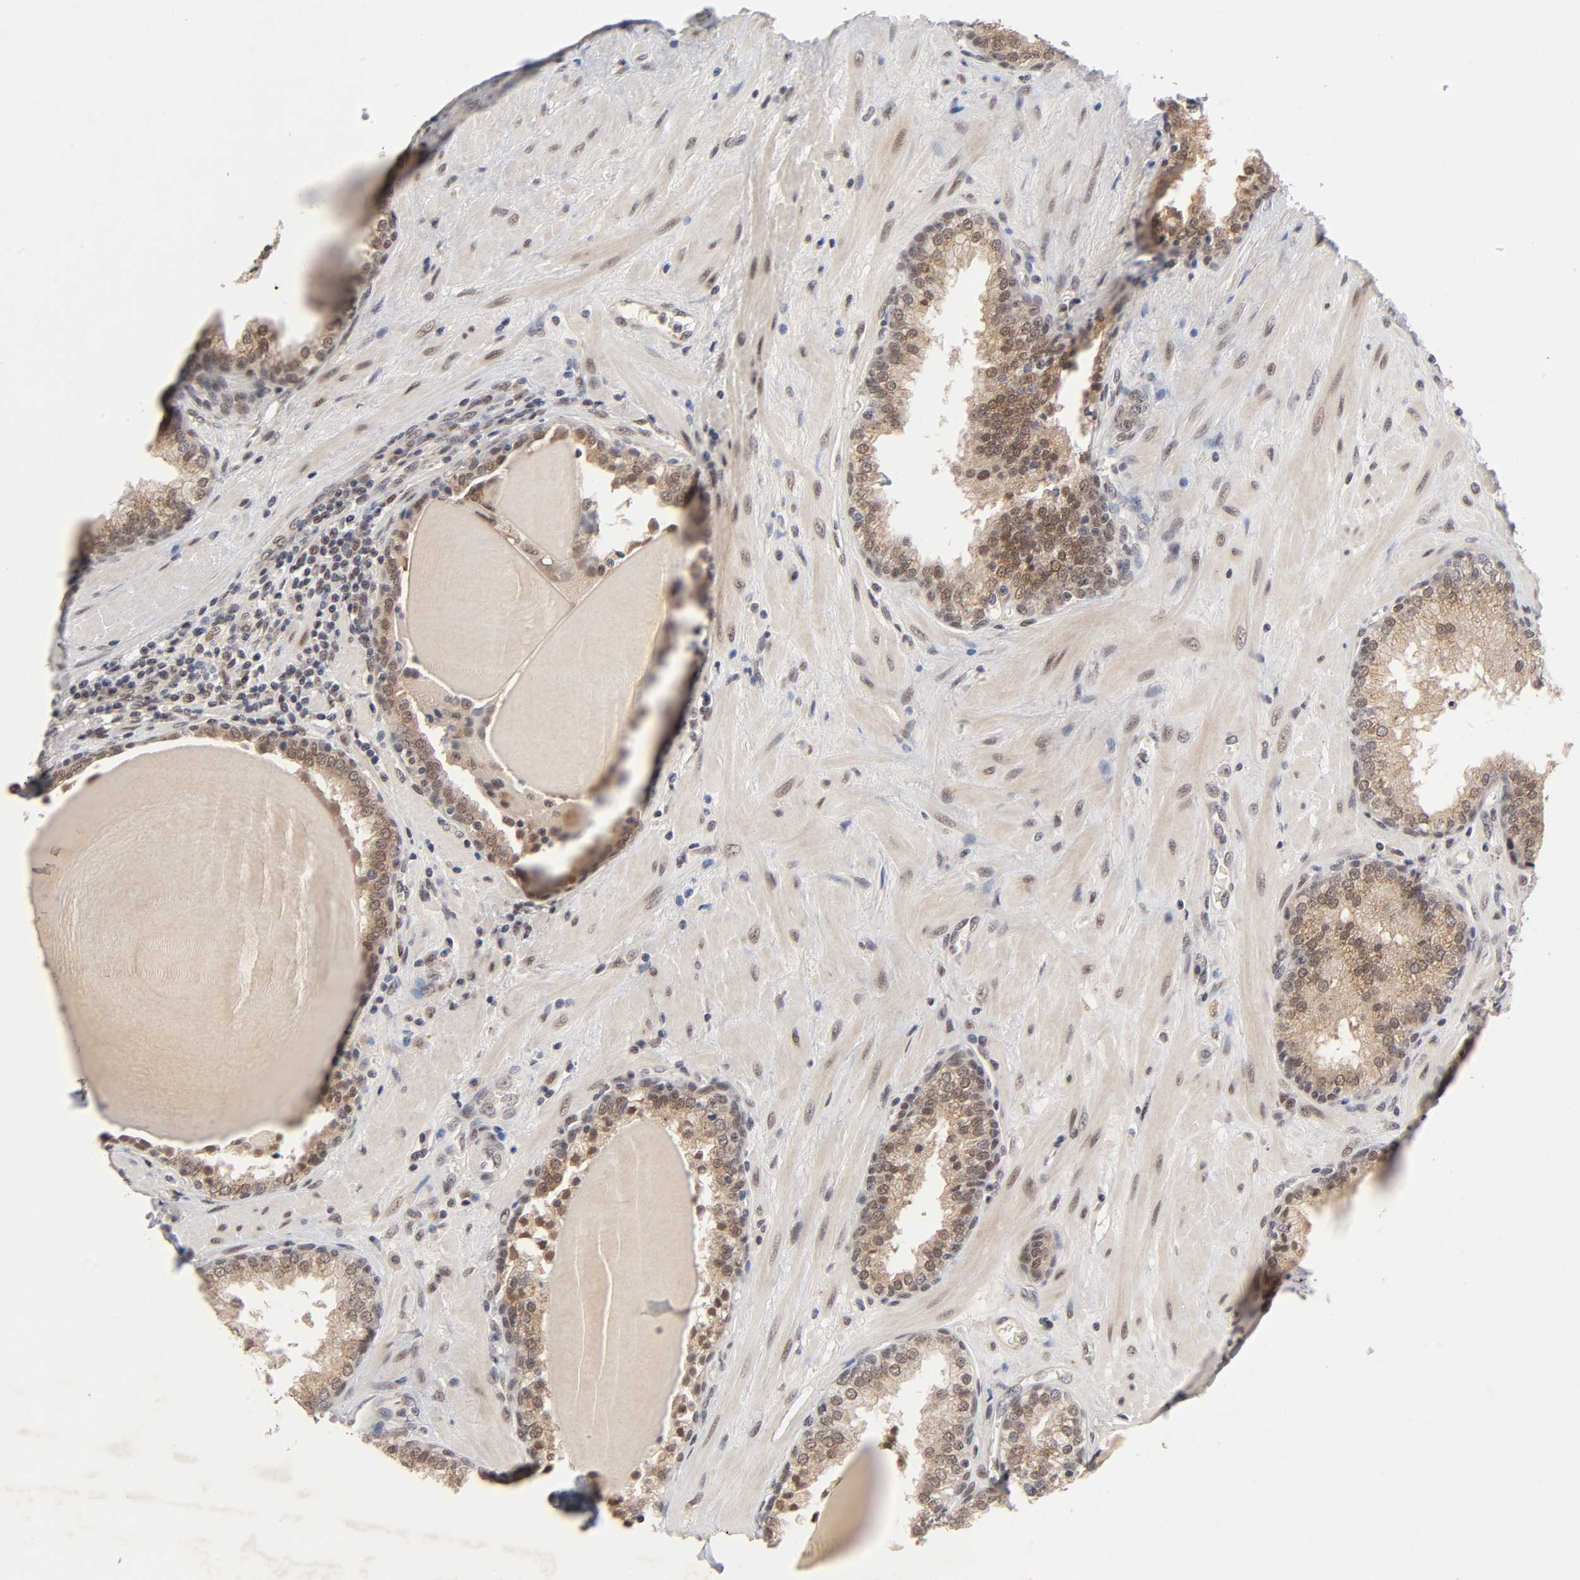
{"staining": {"intensity": "moderate", "quantity": "25%-75%", "location": "cytoplasmic/membranous,nuclear"}, "tissue": "prostate", "cell_type": "Glandular cells", "image_type": "normal", "snomed": [{"axis": "morphology", "description": "Normal tissue, NOS"}, {"axis": "topography", "description": "Prostate"}], "caption": "Moderate cytoplasmic/membranous,nuclear expression is appreciated in approximately 25%-75% of glandular cells in benign prostate. (Brightfield microscopy of DAB IHC at high magnification).", "gene": "EP300", "patient": {"sex": "male", "age": 51}}